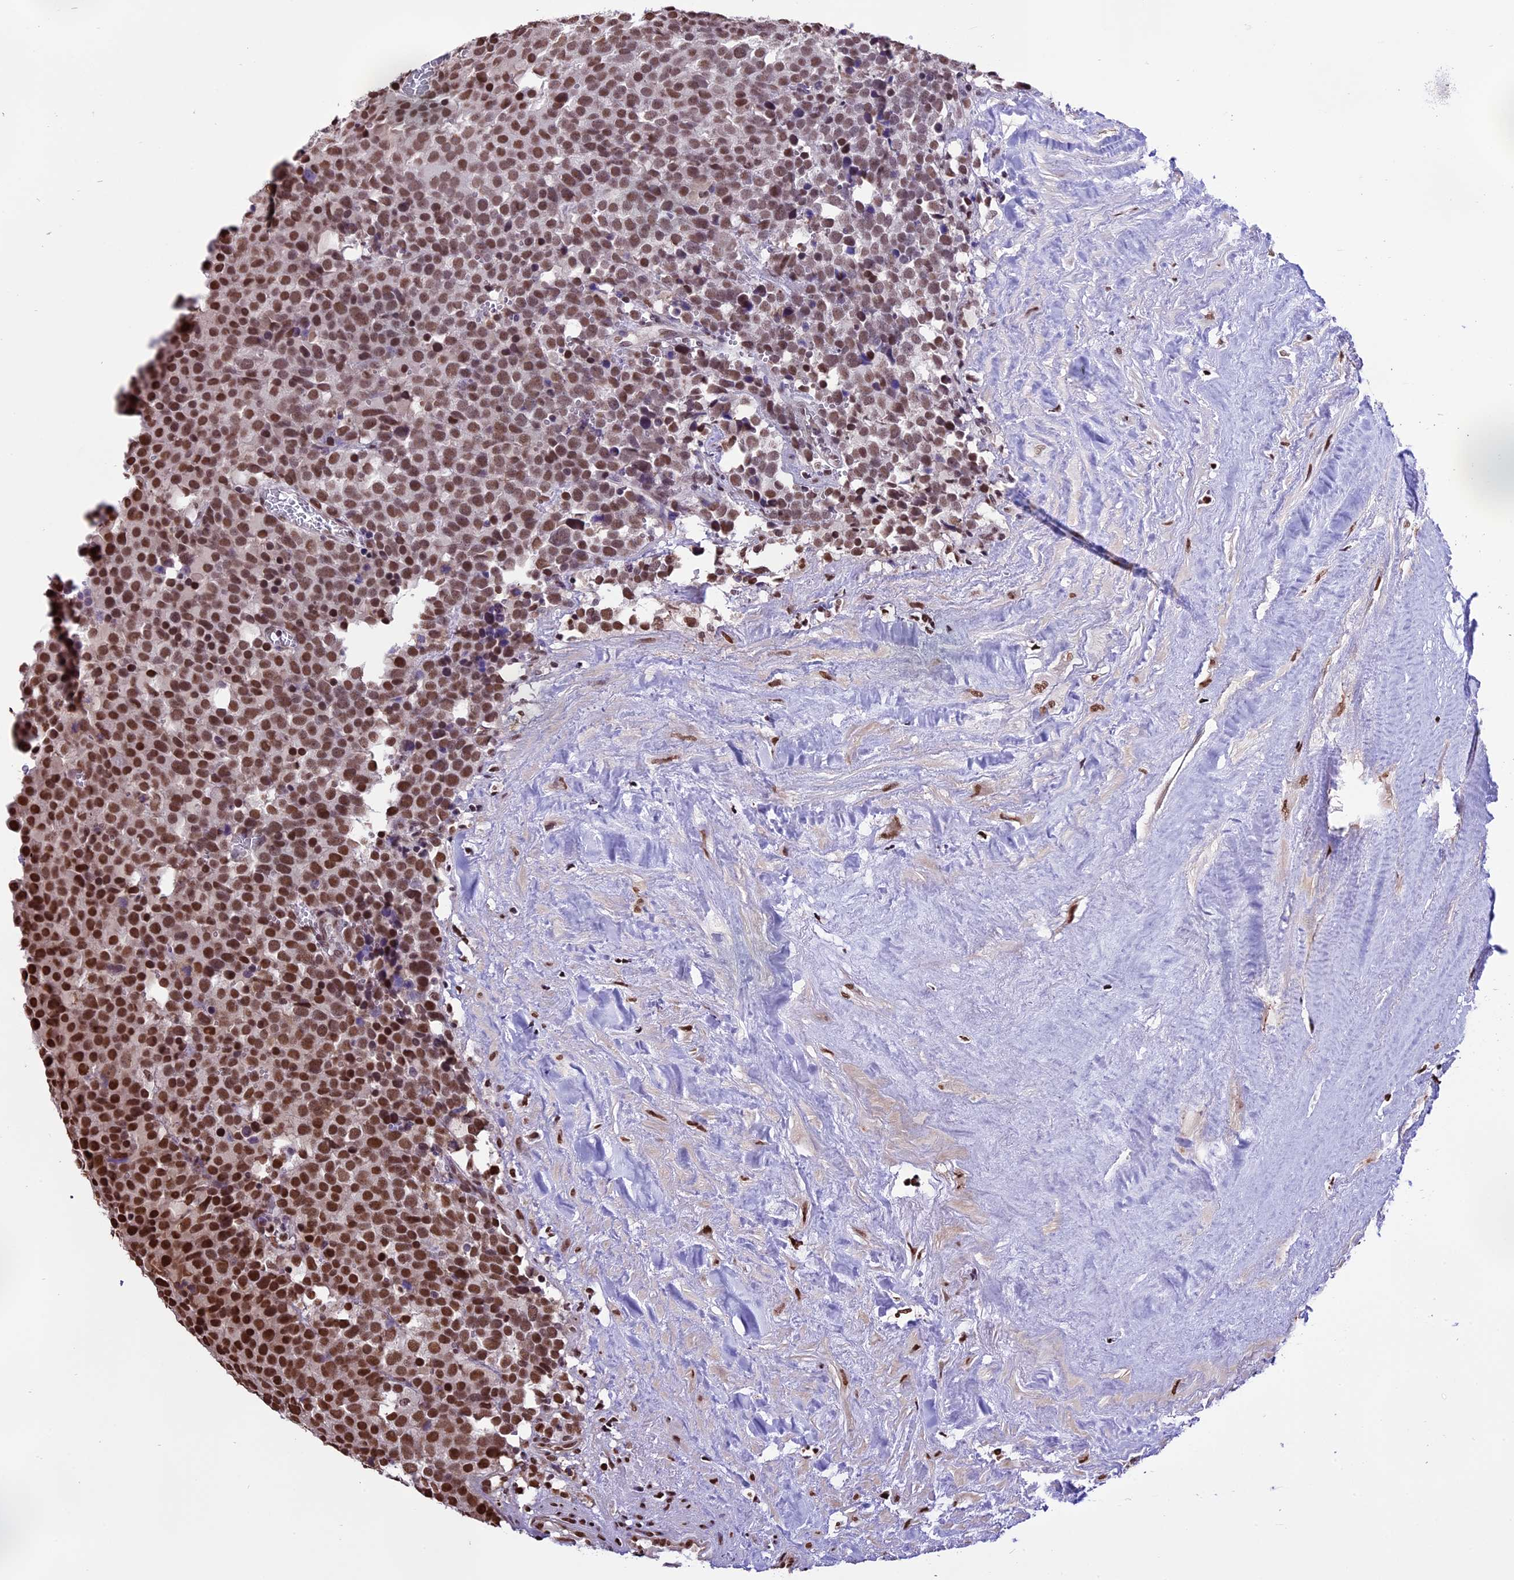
{"staining": {"intensity": "strong", "quantity": ">75%", "location": "nuclear"}, "tissue": "testis cancer", "cell_type": "Tumor cells", "image_type": "cancer", "snomed": [{"axis": "morphology", "description": "Seminoma, NOS"}, {"axis": "topography", "description": "Testis"}], "caption": "Protein staining by immunohistochemistry demonstrates strong nuclear positivity in approximately >75% of tumor cells in testis cancer (seminoma).", "gene": "POLR3E", "patient": {"sex": "male", "age": 71}}